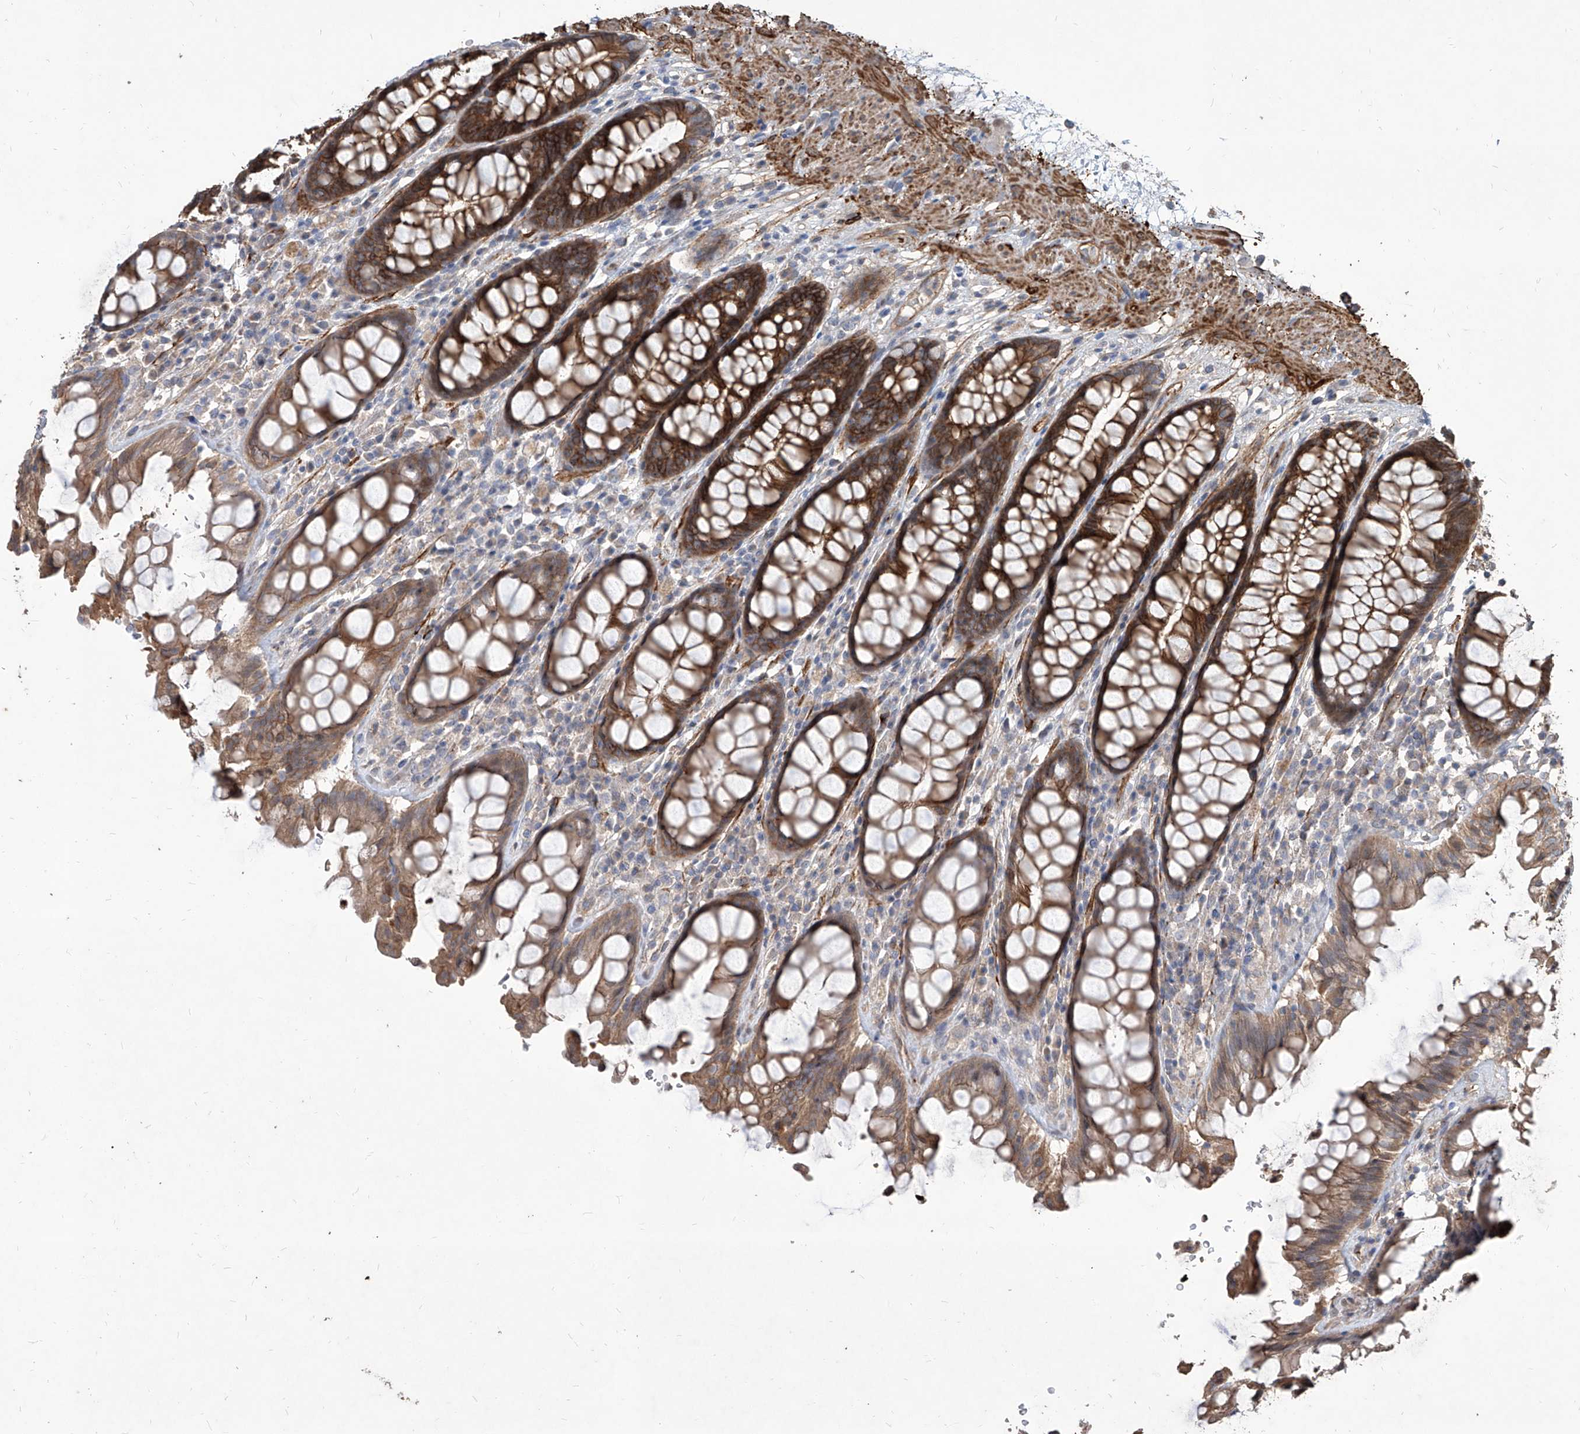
{"staining": {"intensity": "strong", "quantity": ">75%", "location": "cytoplasmic/membranous"}, "tissue": "rectum", "cell_type": "Glandular cells", "image_type": "normal", "snomed": [{"axis": "morphology", "description": "Normal tissue, NOS"}, {"axis": "topography", "description": "Rectum"}], "caption": "Immunohistochemistry (IHC) (DAB) staining of benign human rectum shows strong cytoplasmic/membranous protein positivity in about >75% of glandular cells. The staining was performed using DAB, with brown indicating positive protein expression. Nuclei are stained blue with hematoxylin.", "gene": "FAM83B", "patient": {"sex": "male", "age": 64}}